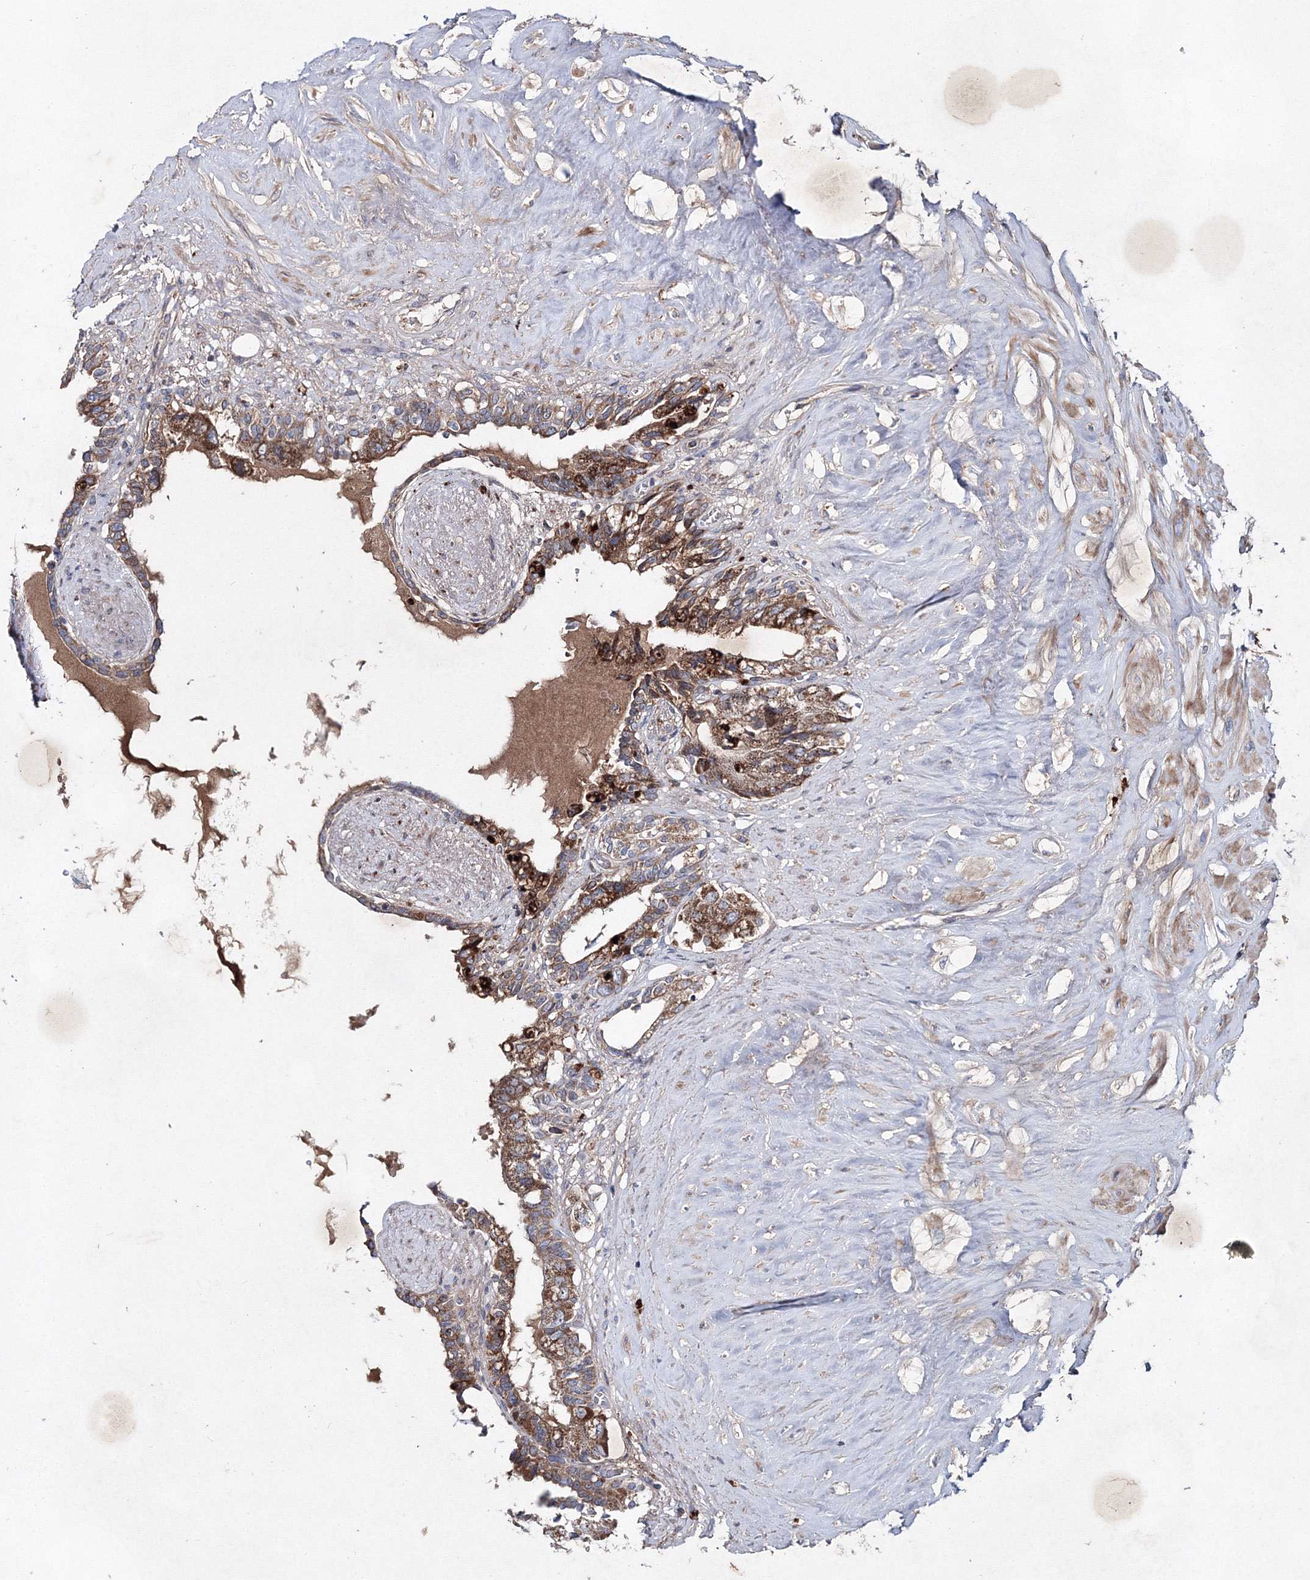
{"staining": {"intensity": "moderate", "quantity": ">75%", "location": "cytoplasmic/membranous"}, "tissue": "seminal vesicle", "cell_type": "Glandular cells", "image_type": "normal", "snomed": [{"axis": "morphology", "description": "Normal tissue, NOS"}, {"axis": "topography", "description": "Seminal veicle"}], "caption": "IHC micrograph of benign seminal vesicle: human seminal vesicle stained using IHC reveals medium levels of moderate protein expression localized specifically in the cytoplasmic/membranous of glandular cells, appearing as a cytoplasmic/membranous brown color.", "gene": "GFM1", "patient": {"sex": "male", "age": 63}}